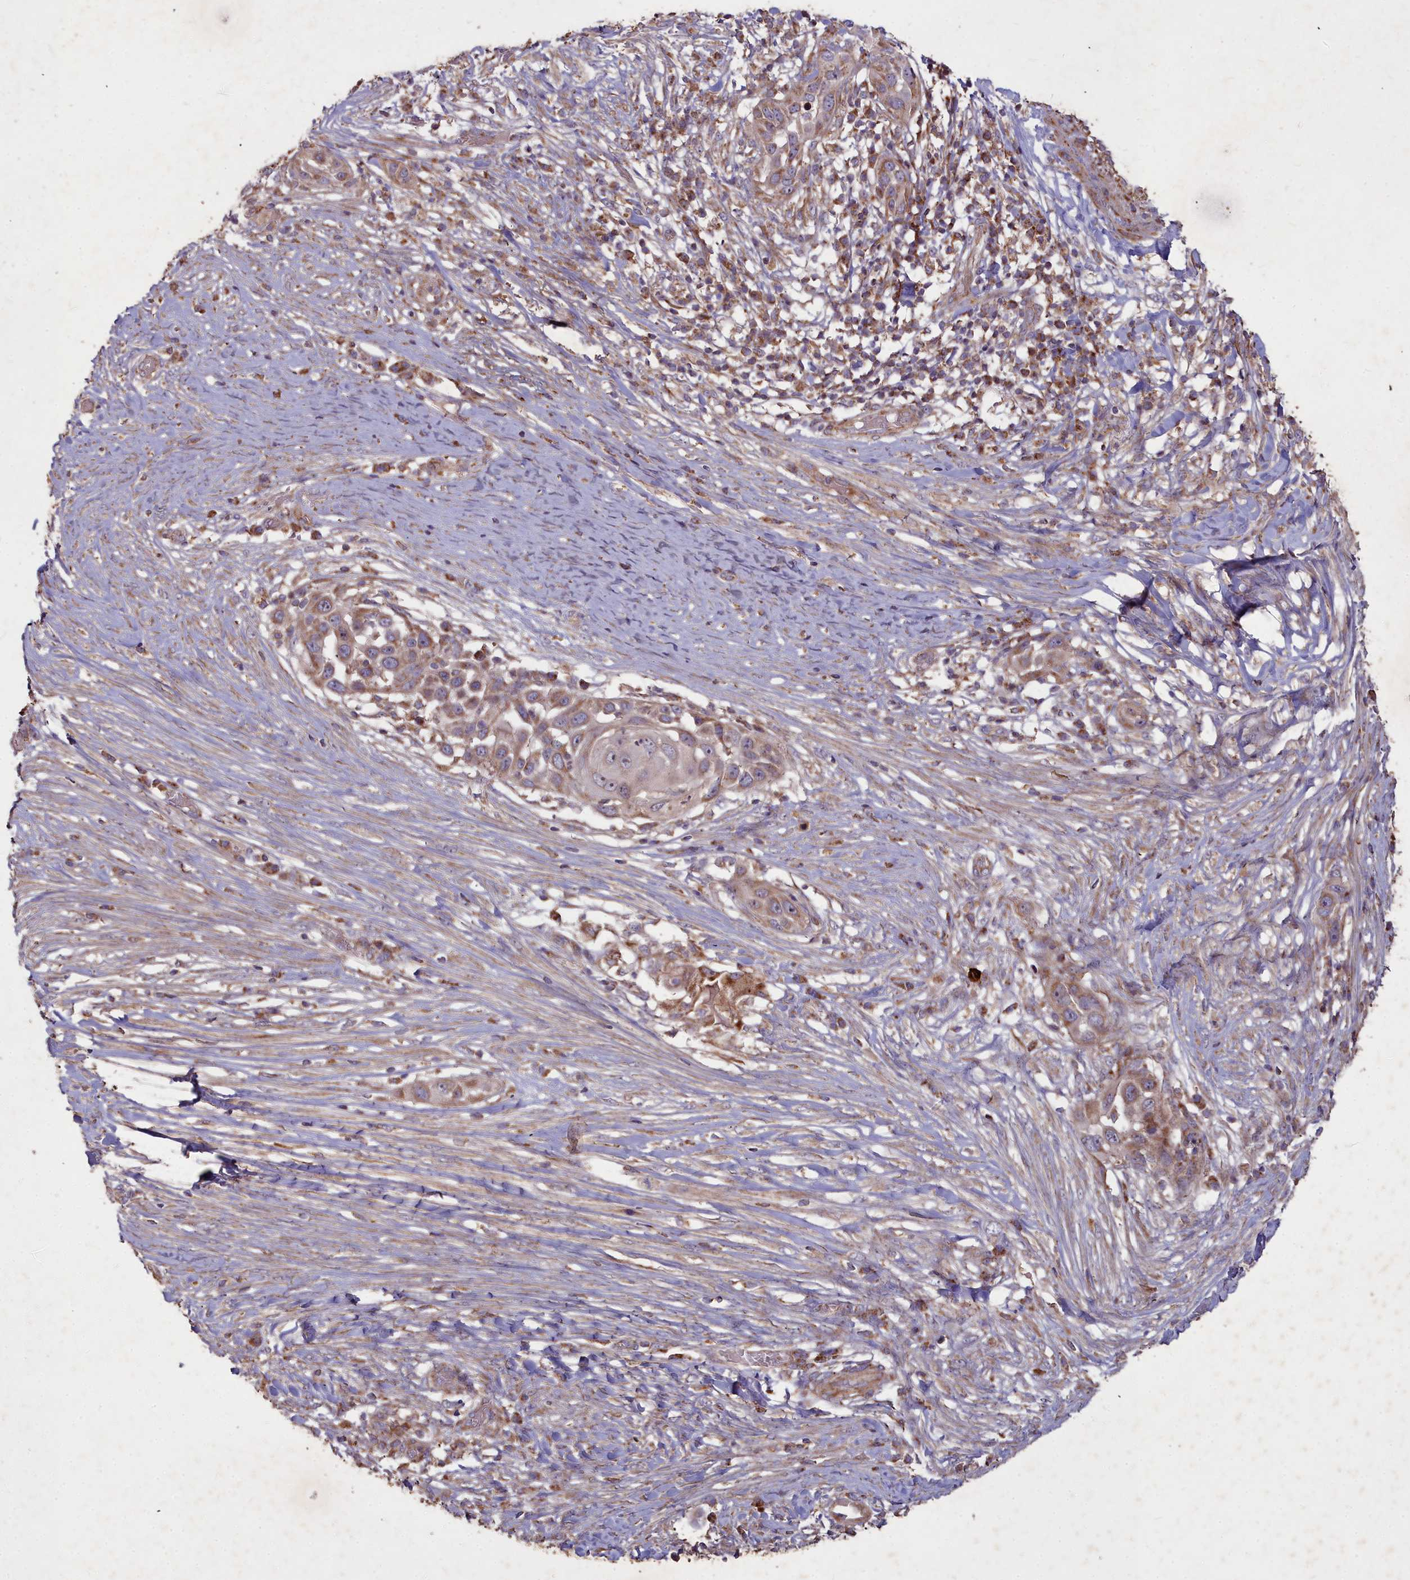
{"staining": {"intensity": "moderate", "quantity": ">75%", "location": "cytoplasmic/membranous"}, "tissue": "skin cancer", "cell_type": "Tumor cells", "image_type": "cancer", "snomed": [{"axis": "morphology", "description": "Squamous cell carcinoma, NOS"}, {"axis": "topography", "description": "Skin"}], "caption": "The histopathology image demonstrates immunohistochemical staining of skin squamous cell carcinoma. There is moderate cytoplasmic/membranous staining is seen in about >75% of tumor cells.", "gene": "COX11", "patient": {"sex": "female", "age": 44}}